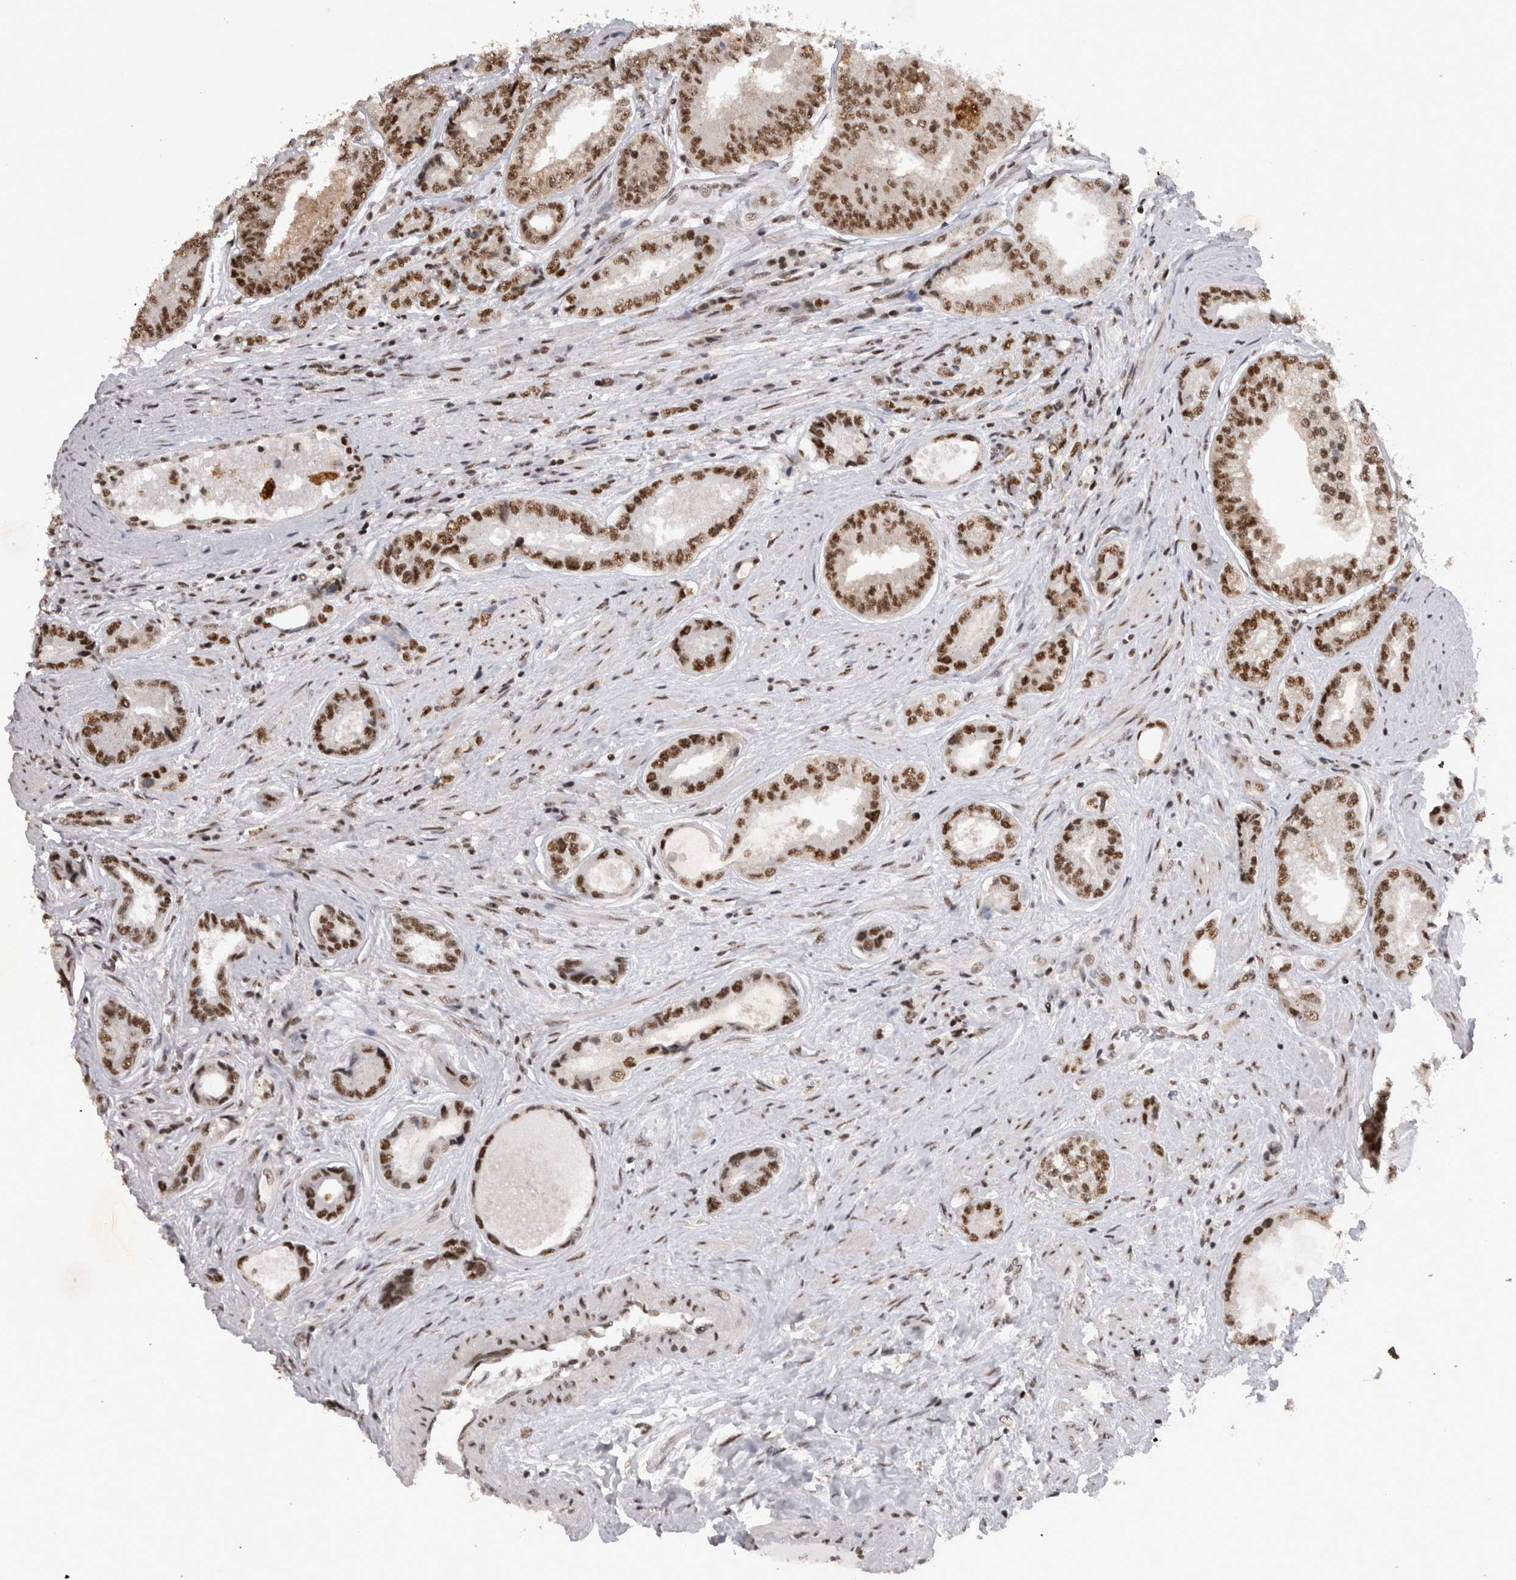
{"staining": {"intensity": "strong", "quantity": ">75%", "location": "nuclear"}, "tissue": "prostate cancer", "cell_type": "Tumor cells", "image_type": "cancer", "snomed": [{"axis": "morphology", "description": "Adenocarcinoma, High grade"}, {"axis": "topography", "description": "Prostate"}], "caption": "A micrograph of human adenocarcinoma (high-grade) (prostate) stained for a protein displays strong nuclear brown staining in tumor cells. The staining was performed using DAB (3,3'-diaminobenzidine) to visualize the protein expression in brown, while the nuclei were stained in blue with hematoxylin (Magnification: 20x).", "gene": "CDK11A", "patient": {"sex": "male", "age": 61}}